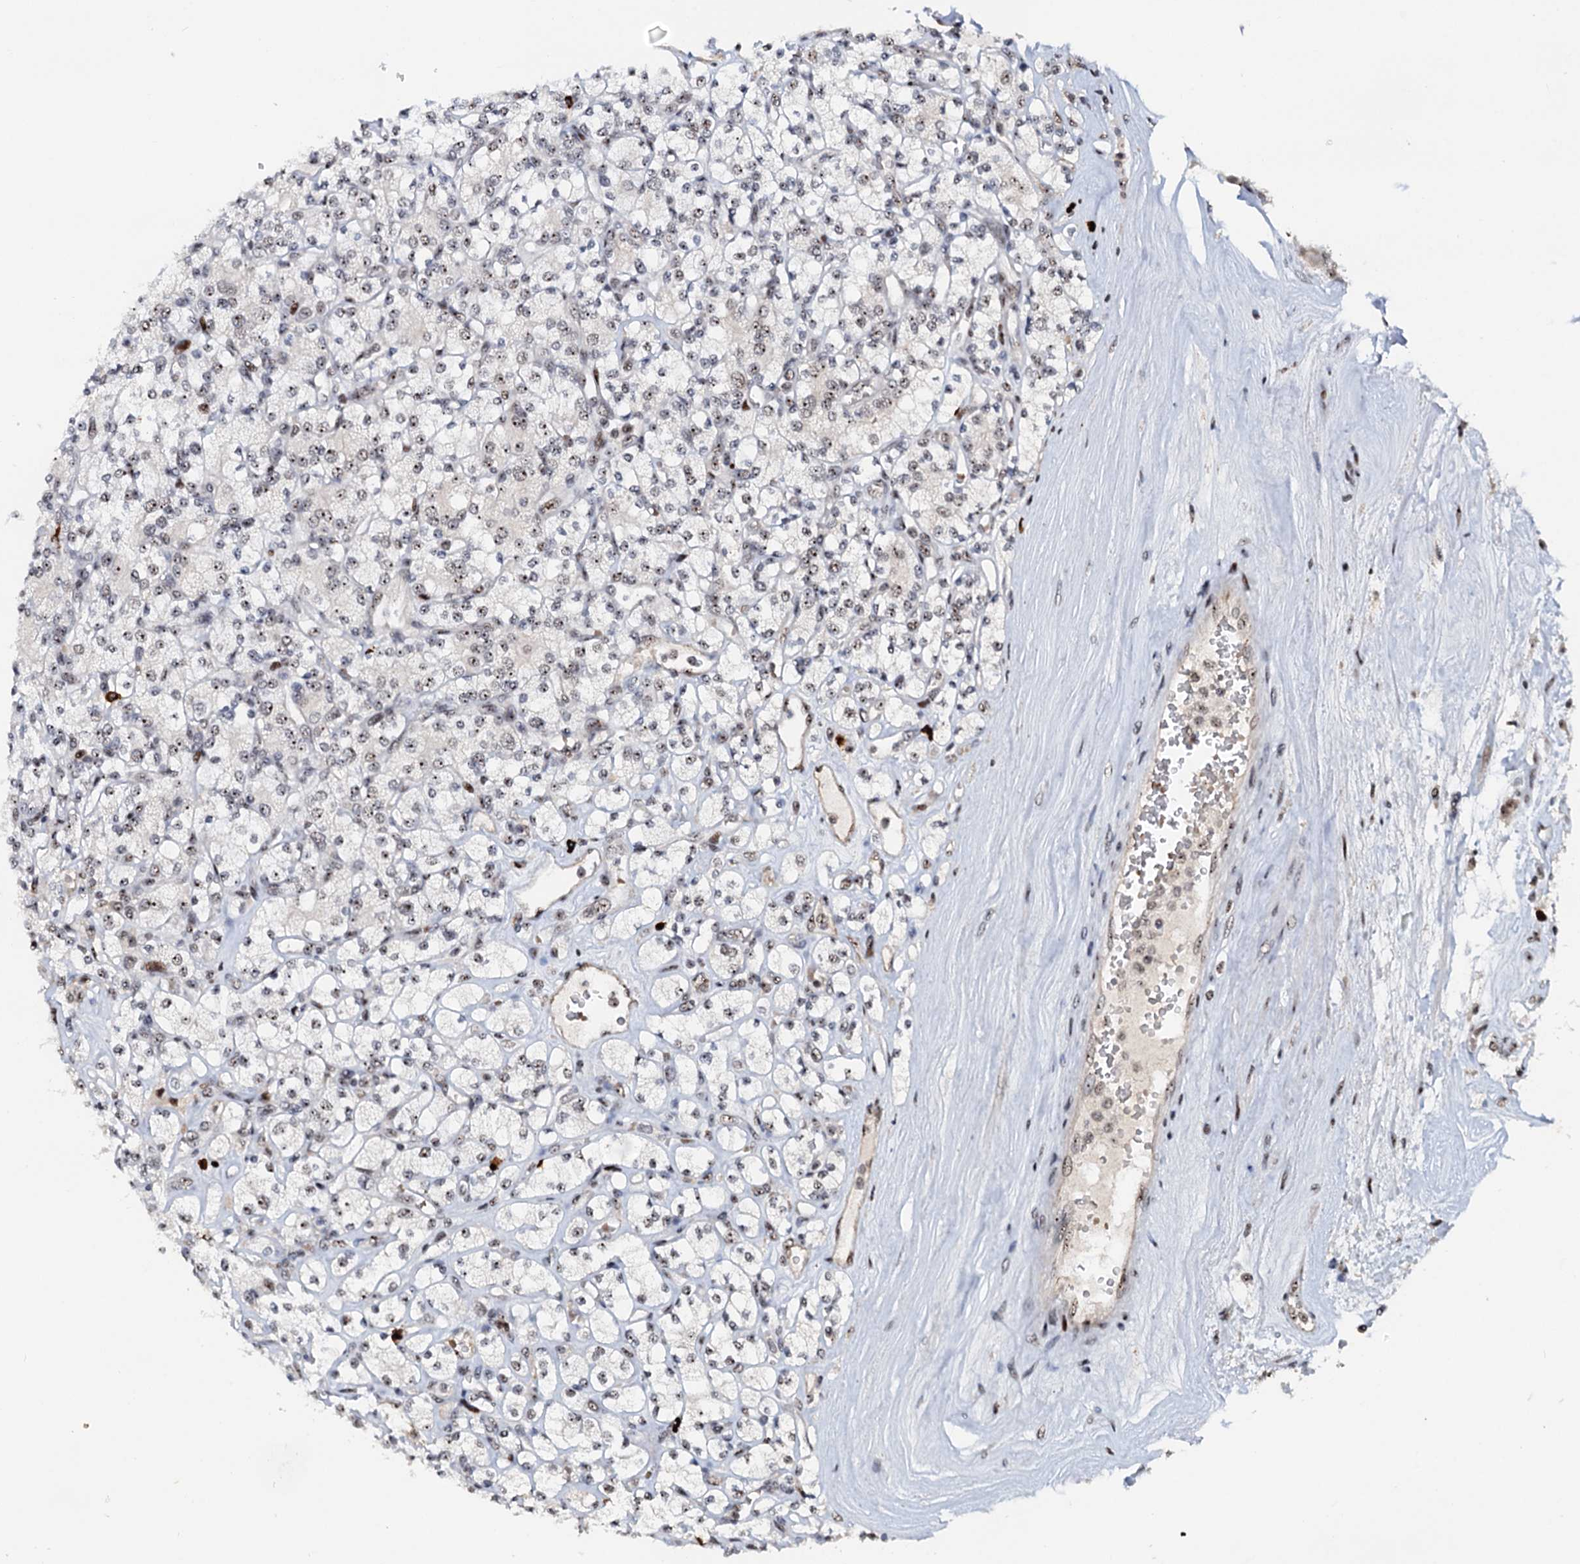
{"staining": {"intensity": "weak", "quantity": ">75%", "location": "nuclear"}, "tissue": "renal cancer", "cell_type": "Tumor cells", "image_type": "cancer", "snomed": [{"axis": "morphology", "description": "Adenocarcinoma, NOS"}, {"axis": "topography", "description": "Kidney"}], "caption": "A brown stain highlights weak nuclear staining of a protein in human renal cancer tumor cells. (Stains: DAB (3,3'-diaminobenzidine) in brown, nuclei in blue, Microscopy: brightfield microscopy at high magnification).", "gene": "NEUROG3", "patient": {"sex": "male", "age": 77}}